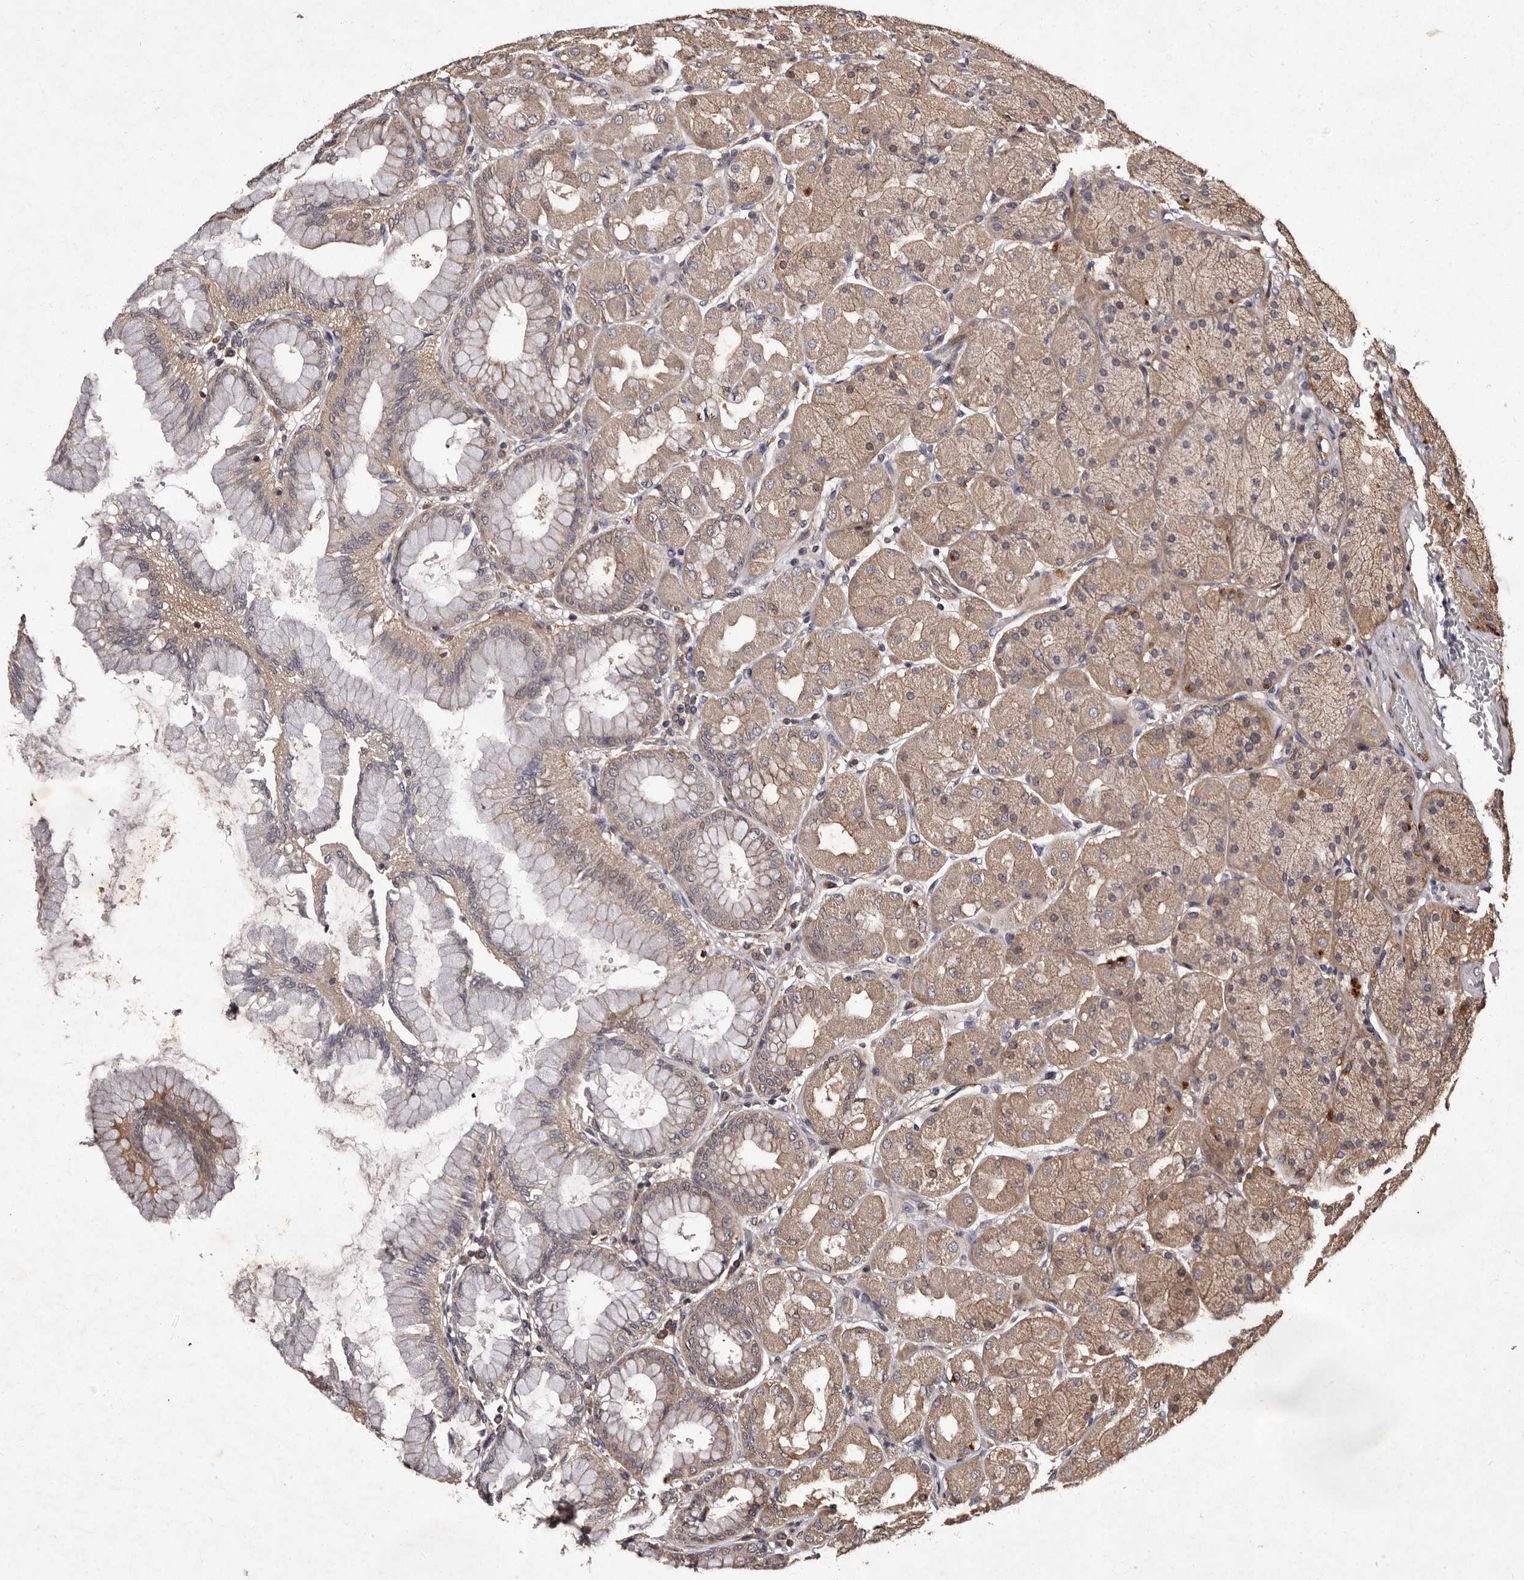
{"staining": {"intensity": "moderate", "quantity": "25%-75%", "location": "cytoplasmic/membranous"}, "tissue": "stomach", "cell_type": "Glandular cells", "image_type": "normal", "snomed": [{"axis": "morphology", "description": "Normal tissue, NOS"}, {"axis": "topography", "description": "Stomach, upper"}], "caption": "Stomach was stained to show a protein in brown. There is medium levels of moderate cytoplasmic/membranous expression in approximately 25%-75% of glandular cells.", "gene": "MKRN3", "patient": {"sex": "female", "age": 56}}